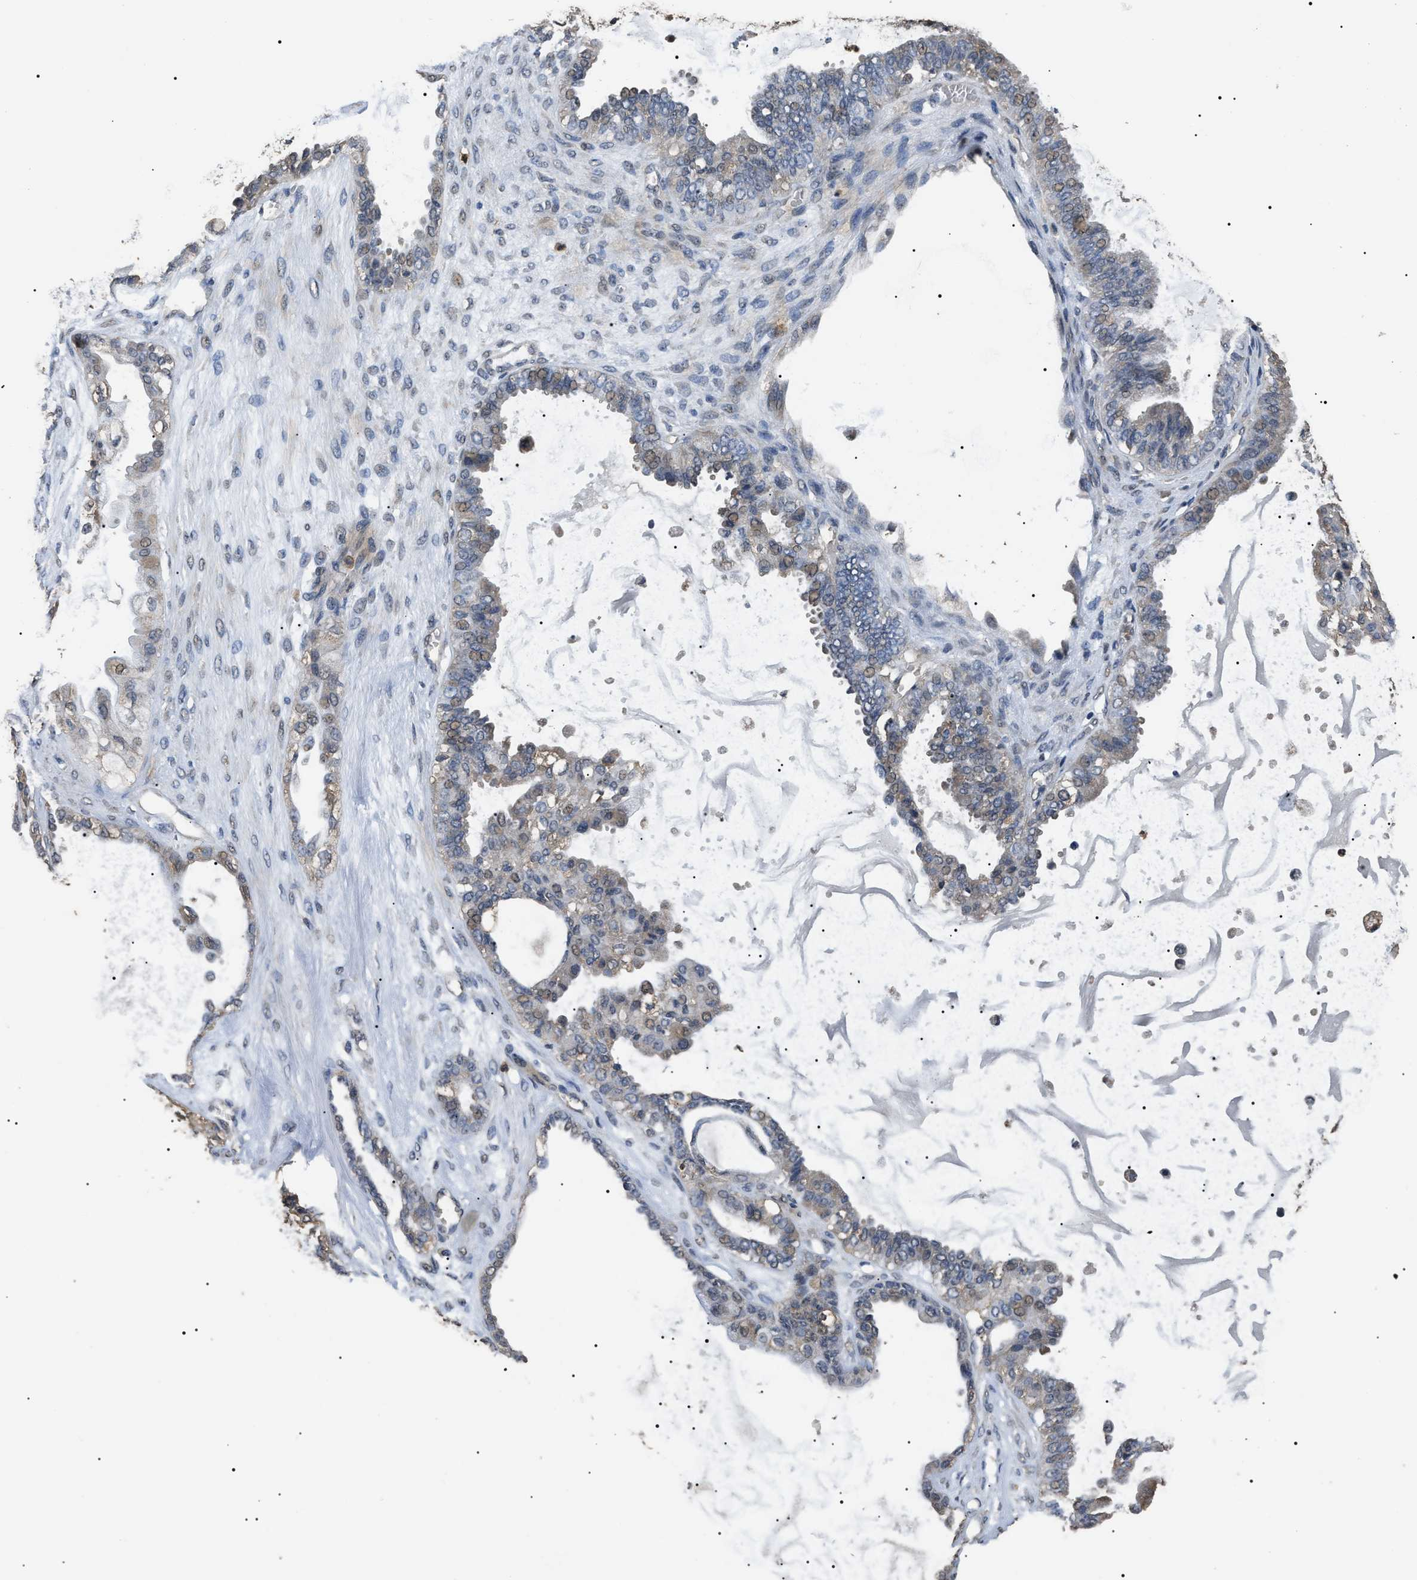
{"staining": {"intensity": "weak", "quantity": "<25%", "location": "nuclear"}, "tissue": "ovarian cancer", "cell_type": "Tumor cells", "image_type": "cancer", "snomed": [{"axis": "morphology", "description": "Carcinoma, NOS"}, {"axis": "morphology", "description": "Carcinoma, endometroid"}, {"axis": "topography", "description": "Ovary"}], "caption": "Immunohistochemical staining of ovarian cancer displays no significant expression in tumor cells.", "gene": "PSMD8", "patient": {"sex": "female", "age": 50}}